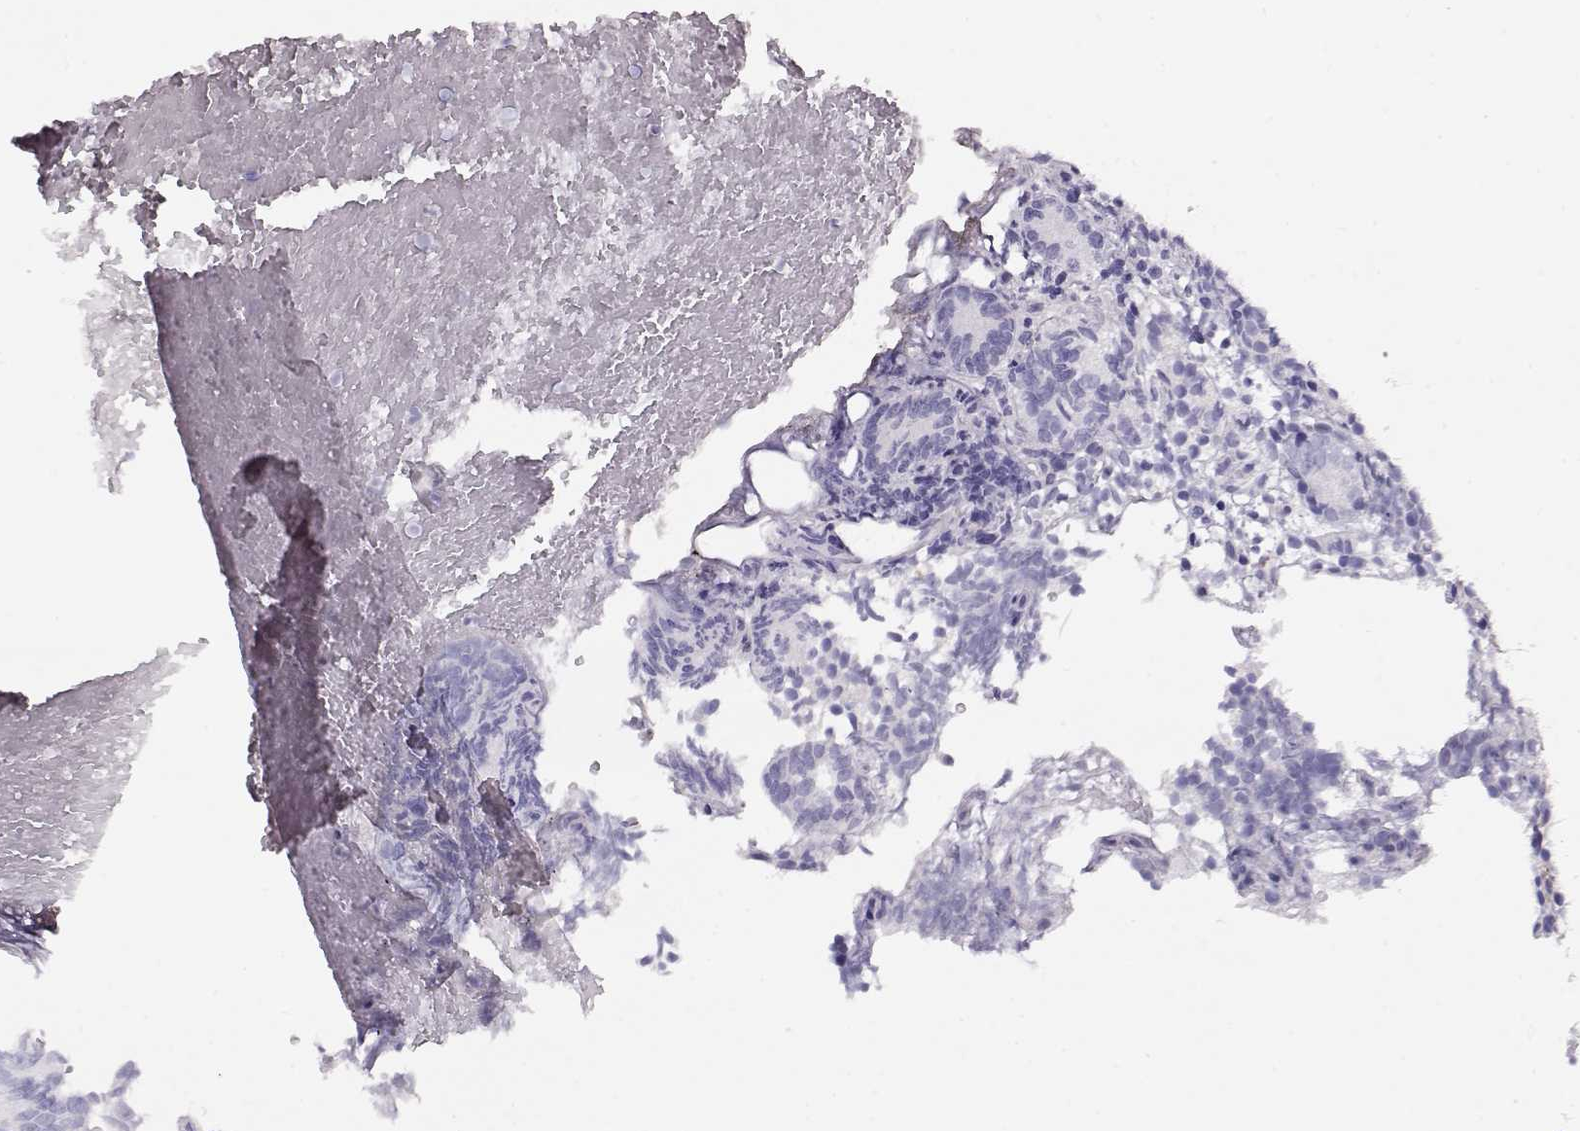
{"staining": {"intensity": "negative", "quantity": "none", "location": "none"}, "tissue": "prostate cancer", "cell_type": "Tumor cells", "image_type": "cancer", "snomed": [{"axis": "morphology", "description": "Adenocarcinoma, High grade"}, {"axis": "topography", "description": "Prostate"}], "caption": "Tumor cells show no significant protein expression in prostate adenocarcinoma (high-grade).", "gene": "RBM44", "patient": {"sex": "male", "age": 53}}